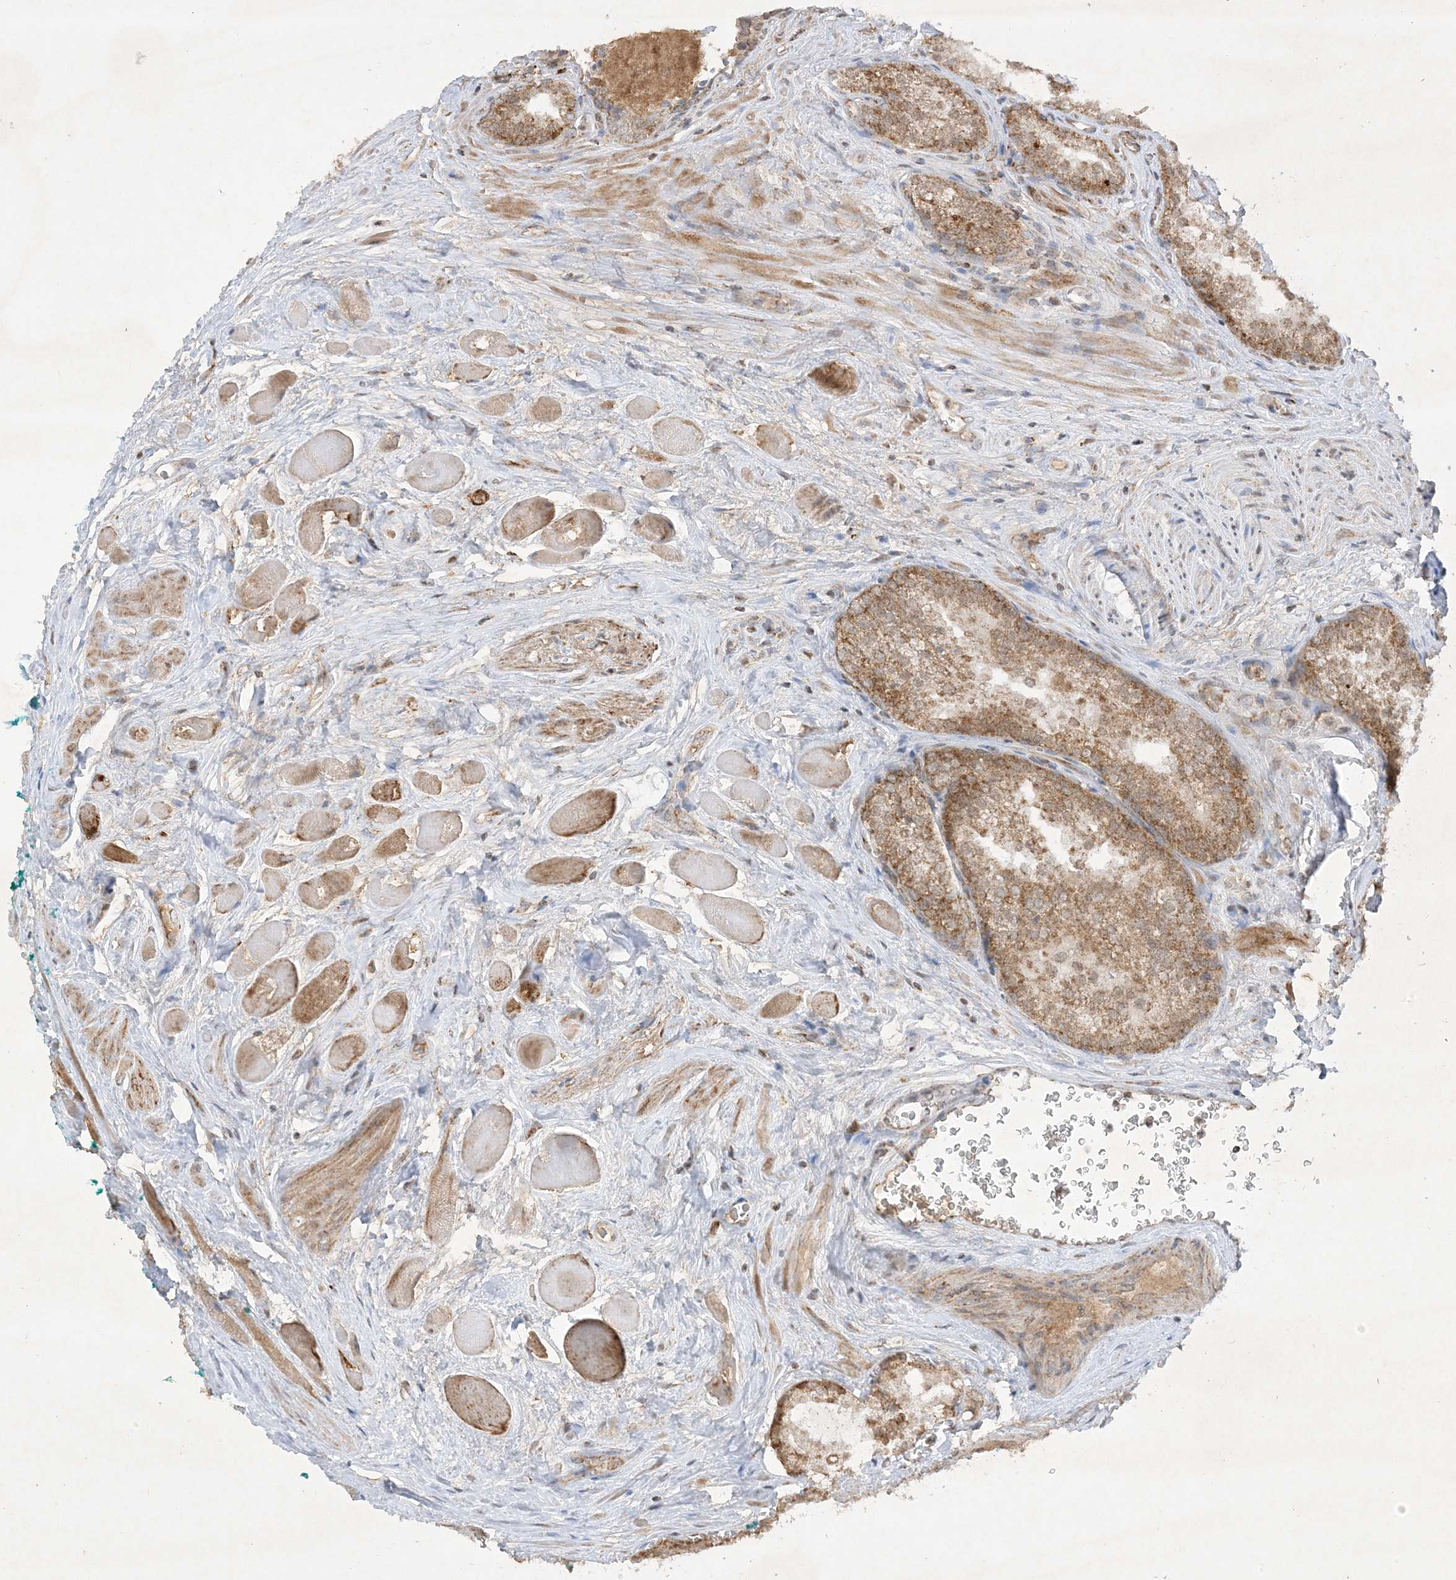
{"staining": {"intensity": "moderate", "quantity": ">75%", "location": "cytoplasmic/membranous"}, "tissue": "prostate cancer", "cell_type": "Tumor cells", "image_type": "cancer", "snomed": [{"axis": "morphology", "description": "Adenocarcinoma, Low grade"}, {"axis": "topography", "description": "Prostate"}], "caption": "Protein expression analysis of prostate cancer reveals moderate cytoplasmic/membranous expression in approximately >75% of tumor cells.", "gene": "NDUFAF3", "patient": {"sex": "male", "age": 67}}